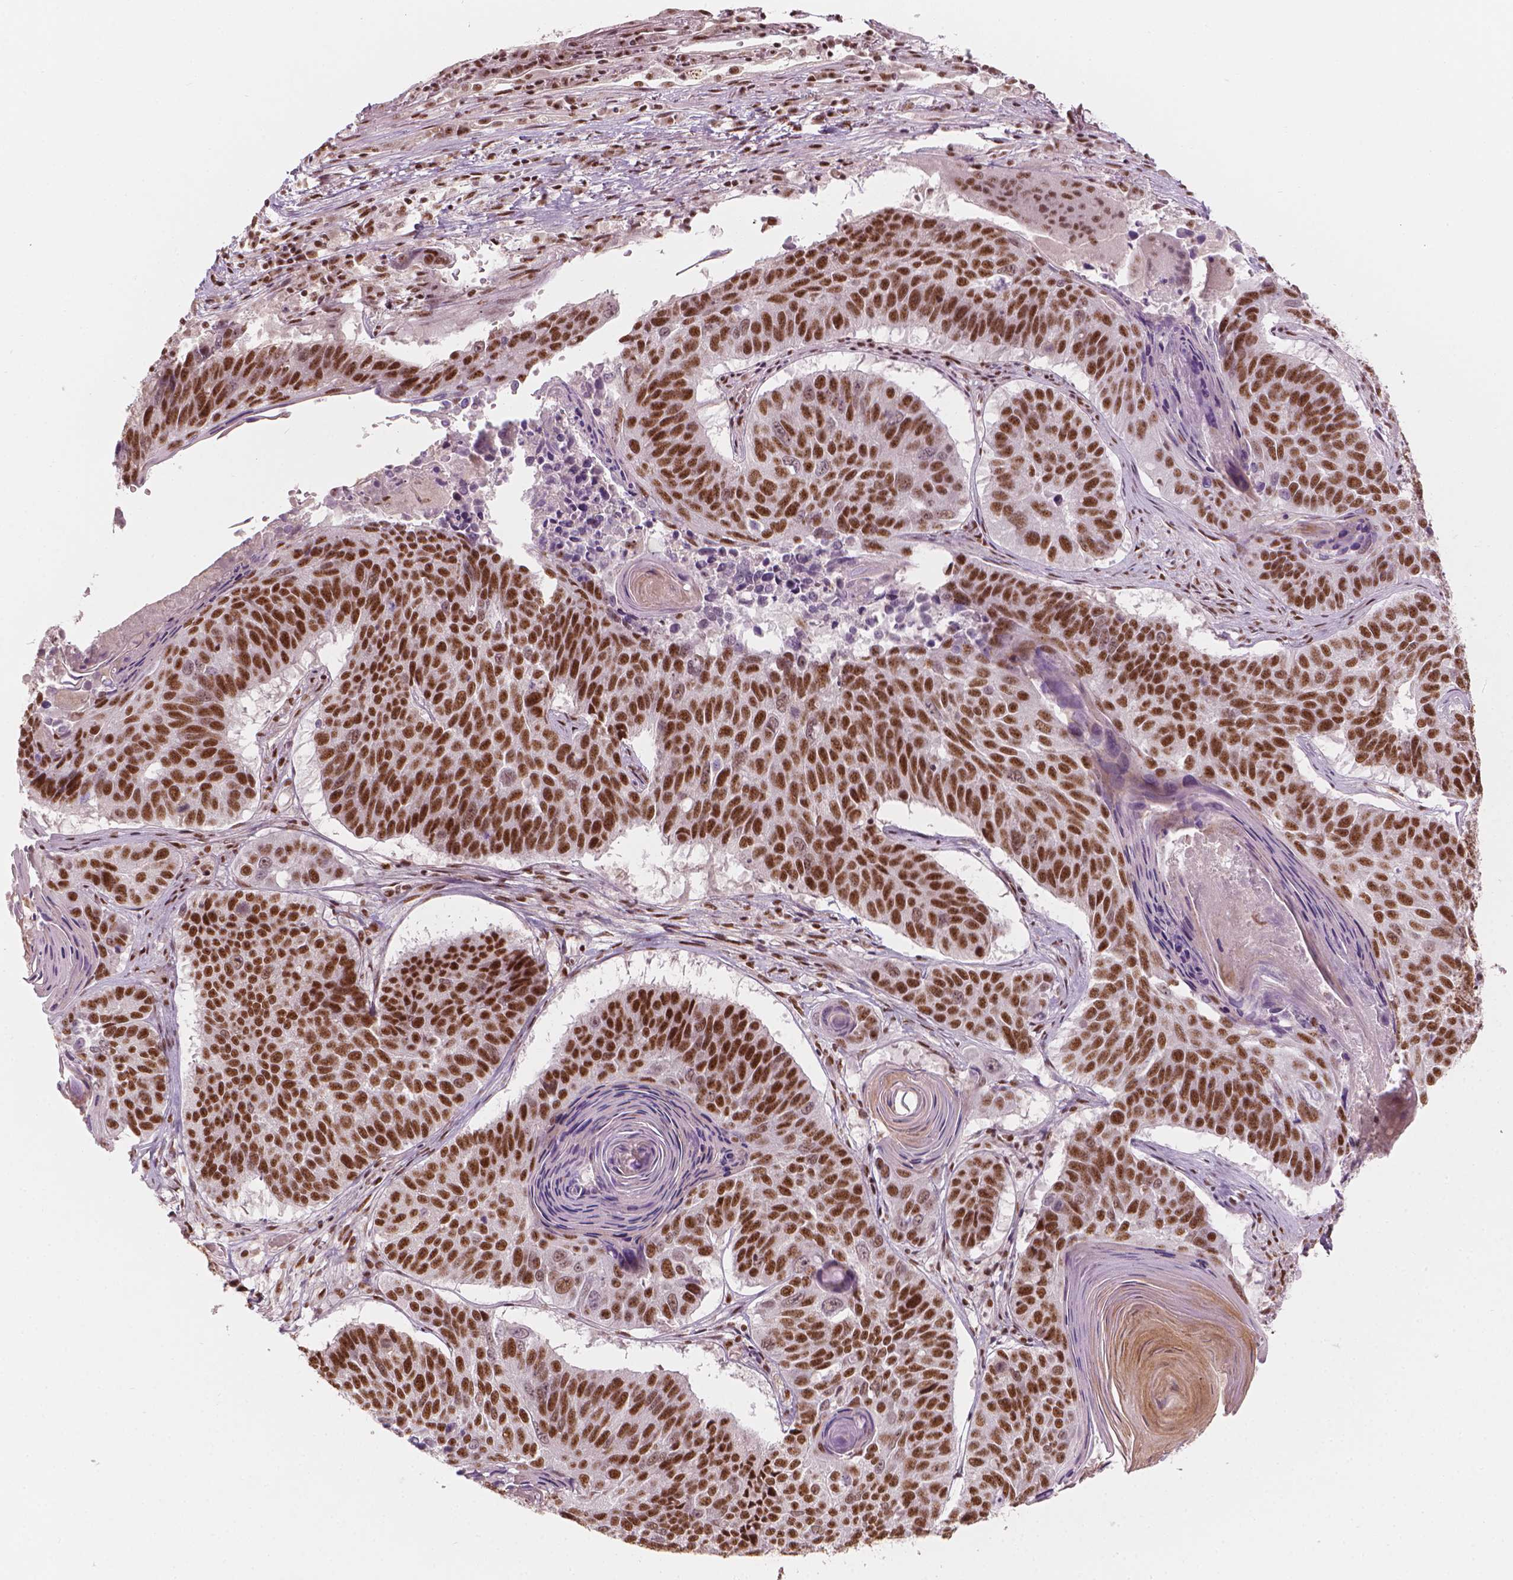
{"staining": {"intensity": "moderate", "quantity": ">75%", "location": "nuclear"}, "tissue": "lung cancer", "cell_type": "Tumor cells", "image_type": "cancer", "snomed": [{"axis": "morphology", "description": "Squamous cell carcinoma, NOS"}, {"axis": "topography", "description": "Lung"}], "caption": "A high-resolution micrograph shows immunohistochemistry (IHC) staining of lung cancer (squamous cell carcinoma), which reveals moderate nuclear staining in about >75% of tumor cells.", "gene": "ELF2", "patient": {"sex": "male", "age": 73}}